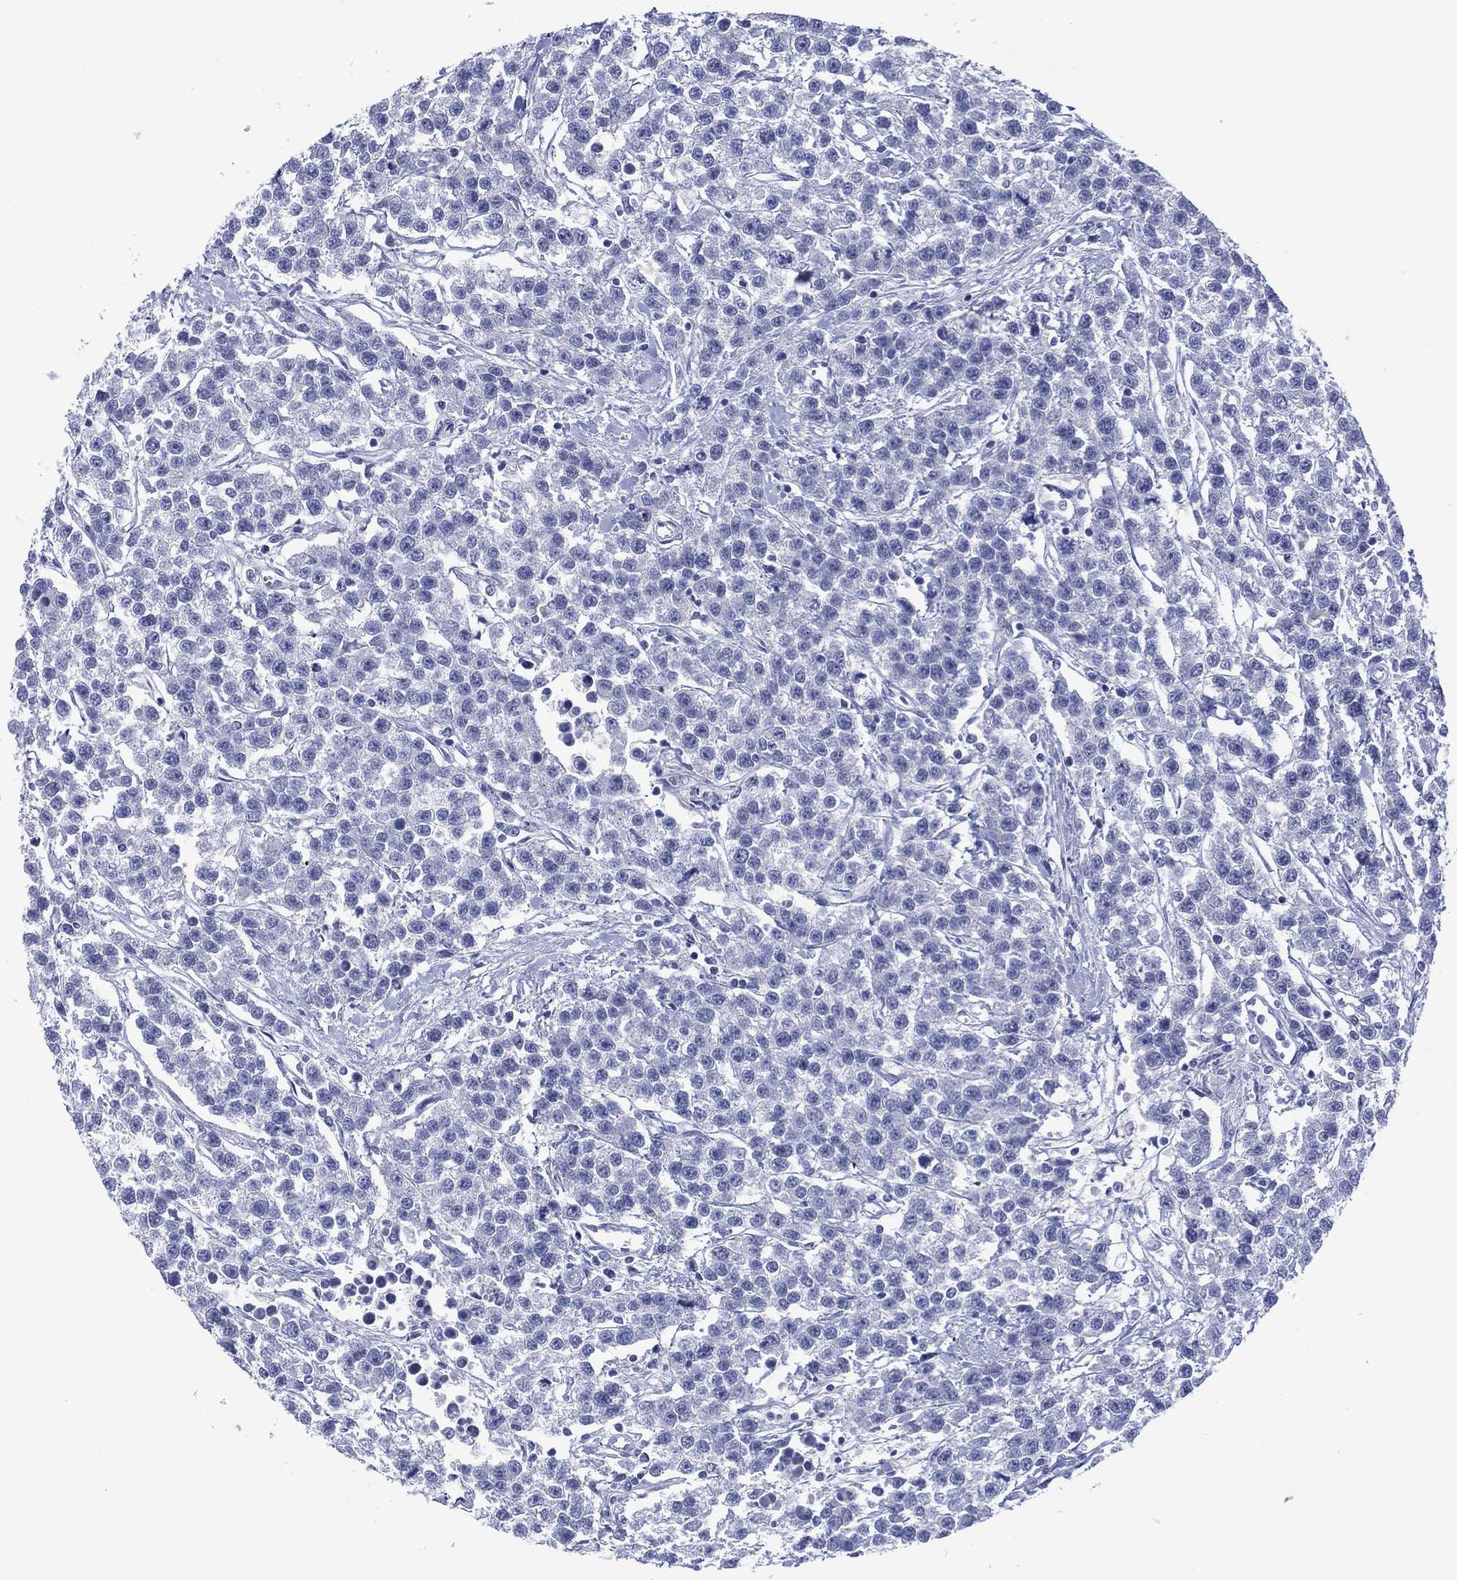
{"staining": {"intensity": "negative", "quantity": "none", "location": "none"}, "tissue": "testis cancer", "cell_type": "Tumor cells", "image_type": "cancer", "snomed": [{"axis": "morphology", "description": "Seminoma, NOS"}, {"axis": "topography", "description": "Testis"}], "caption": "Immunohistochemical staining of human testis cancer (seminoma) demonstrates no significant staining in tumor cells.", "gene": "DSG1", "patient": {"sex": "male", "age": 59}}